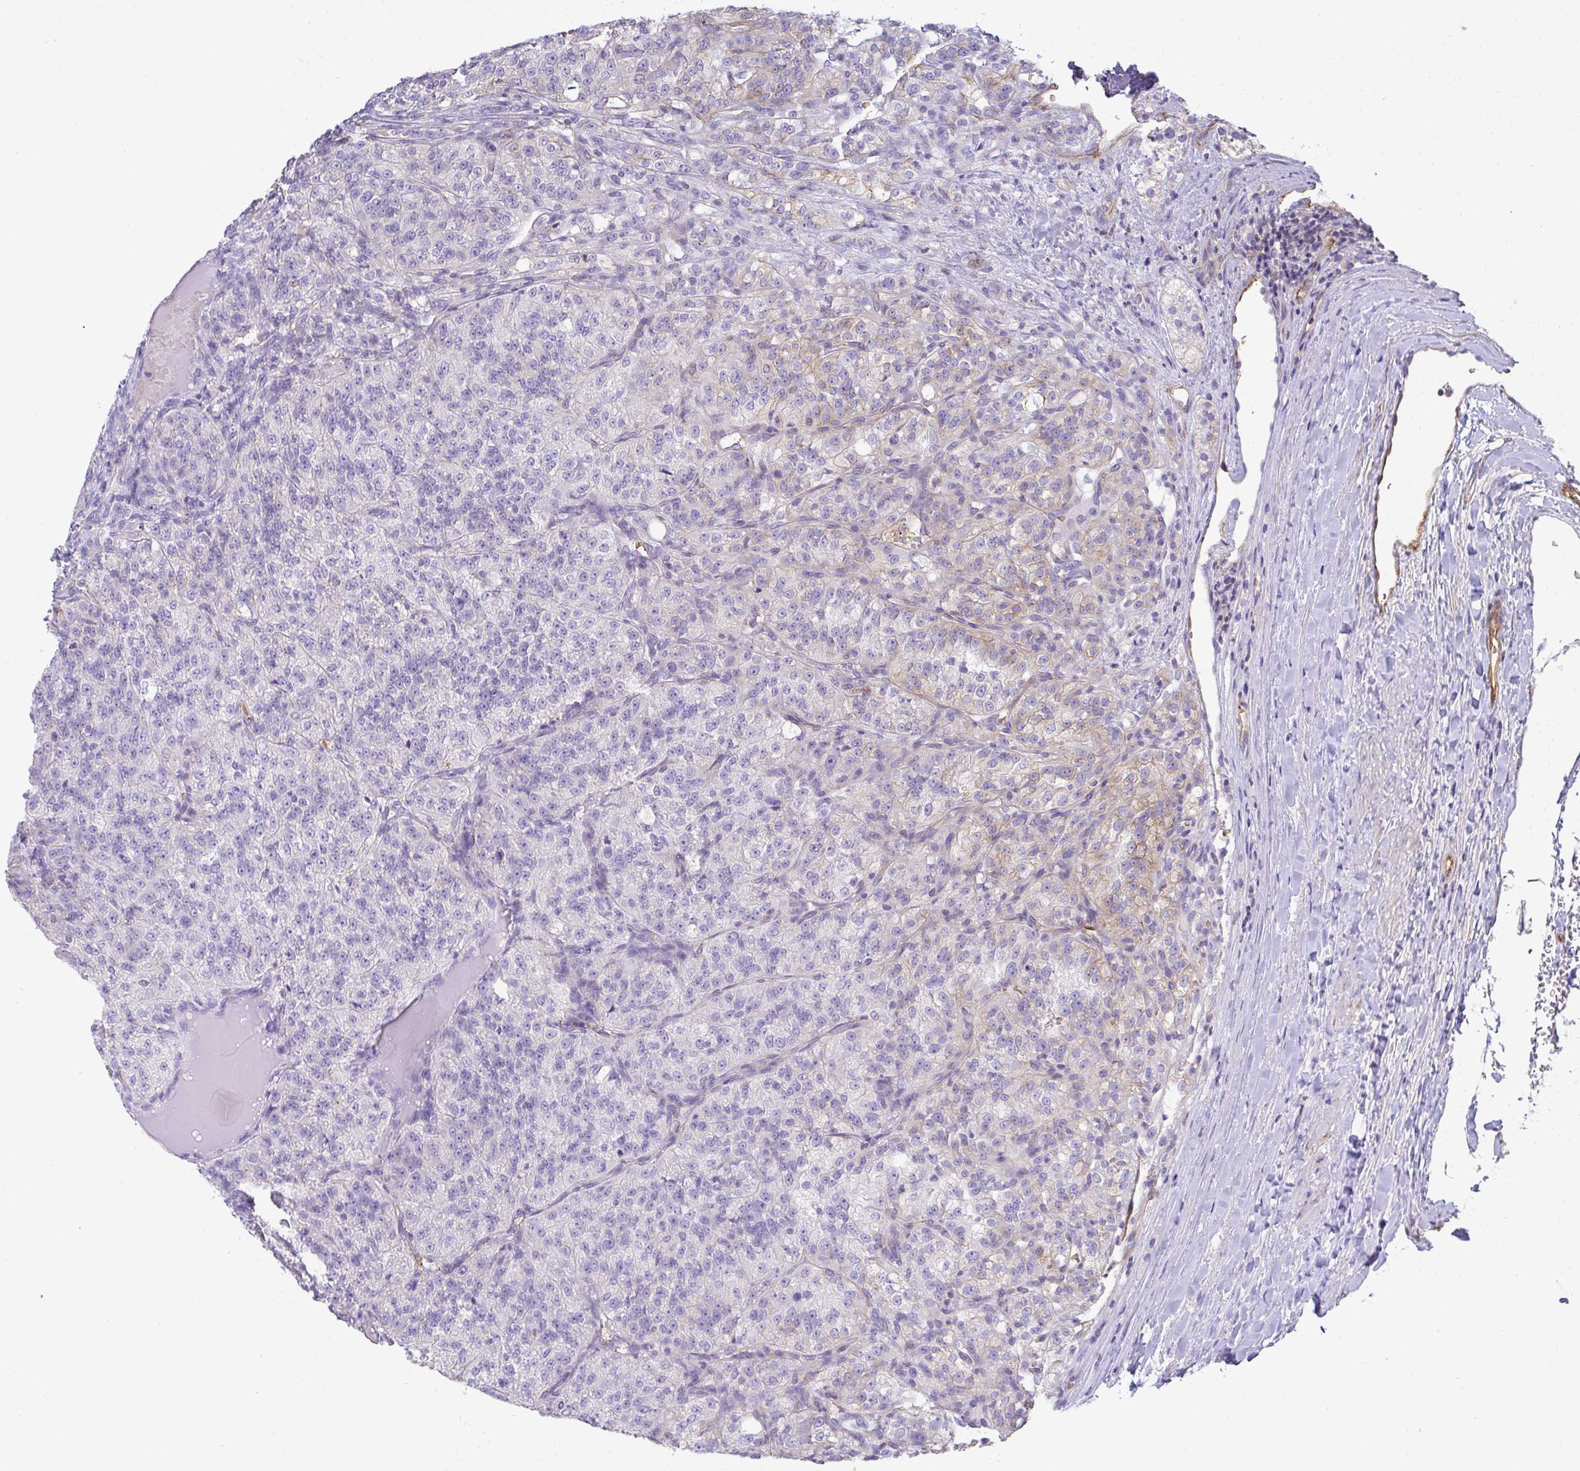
{"staining": {"intensity": "weak", "quantity": "<25%", "location": "cytoplasmic/membranous"}, "tissue": "renal cancer", "cell_type": "Tumor cells", "image_type": "cancer", "snomed": [{"axis": "morphology", "description": "Adenocarcinoma, NOS"}, {"axis": "topography", "description": "Kidney"}], "caption": "This is a photomicrograph of immunohistochemistry (IHC) staining of renal adenocarcinoma, which shows no positivity in tumor cells.", "gene": "TNFAIP8", "patient": {"sex": "female", "age": 63}}